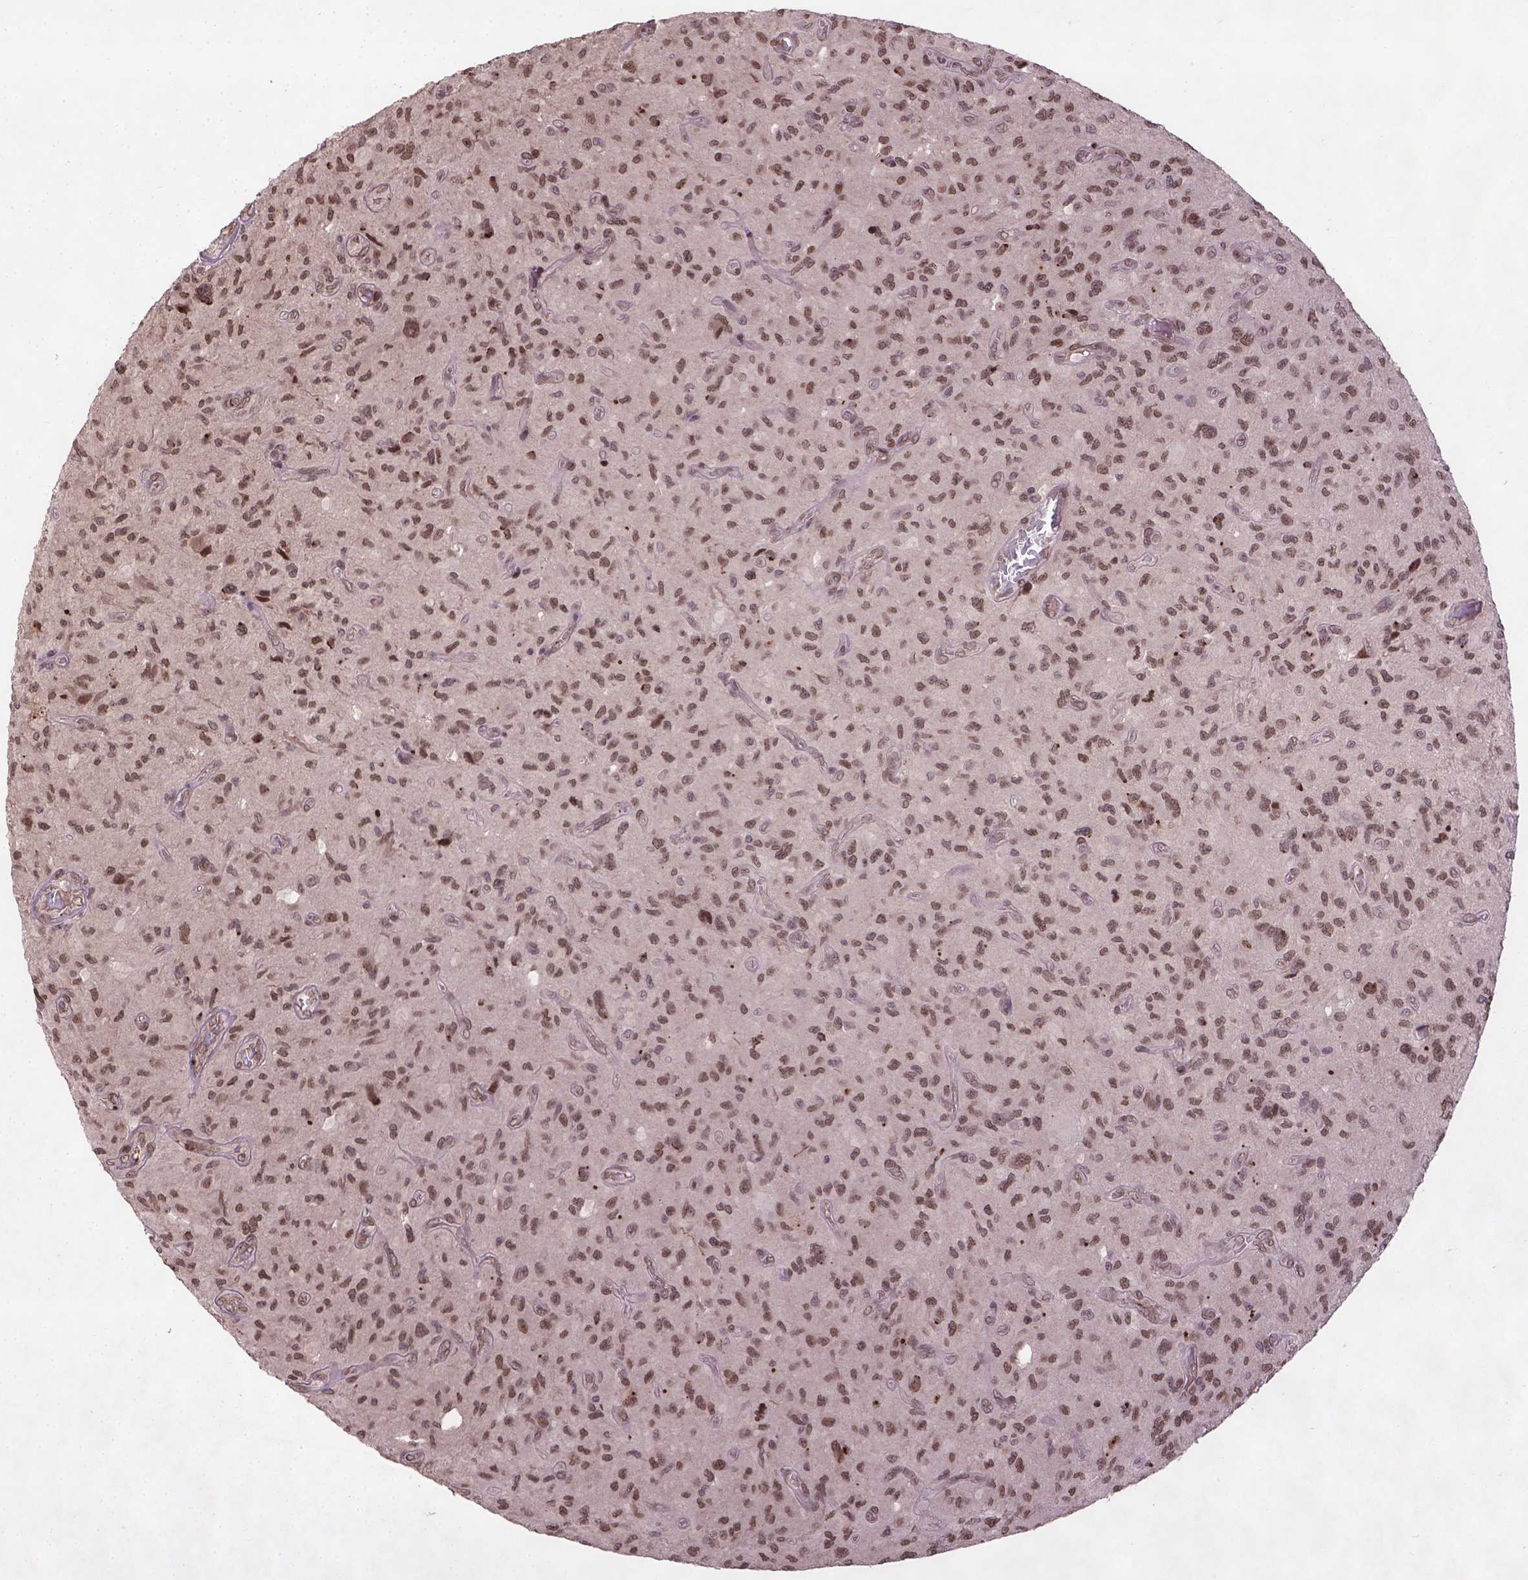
{"staining": {"intensity": "moderate", "quantity": ">75%", "location": "nuclear"}, "tissue": "glioma", "cell_type": "Tumor cells", "image_type": "cancer", "snomed": [{"axis": "morphology", "description": "Glioma, malignant, NOS"}, {"axis": "morphology", "description": "Glioma, malignant, High grade"}, {"axis": "topography", "description": "Brain"}], "caption": "Malignant glioma stained with DAB immunohistochemistry (IHC) displays medium levels of moderate nuclear positivity in approximately >75% of tumor cells. (Stains: DAB in brown, nuclei in blue, Microscopy: brightfield microscopy at high magnification).", "gene": "BANF1", "patient": {"sex": "female", "age": 71}}